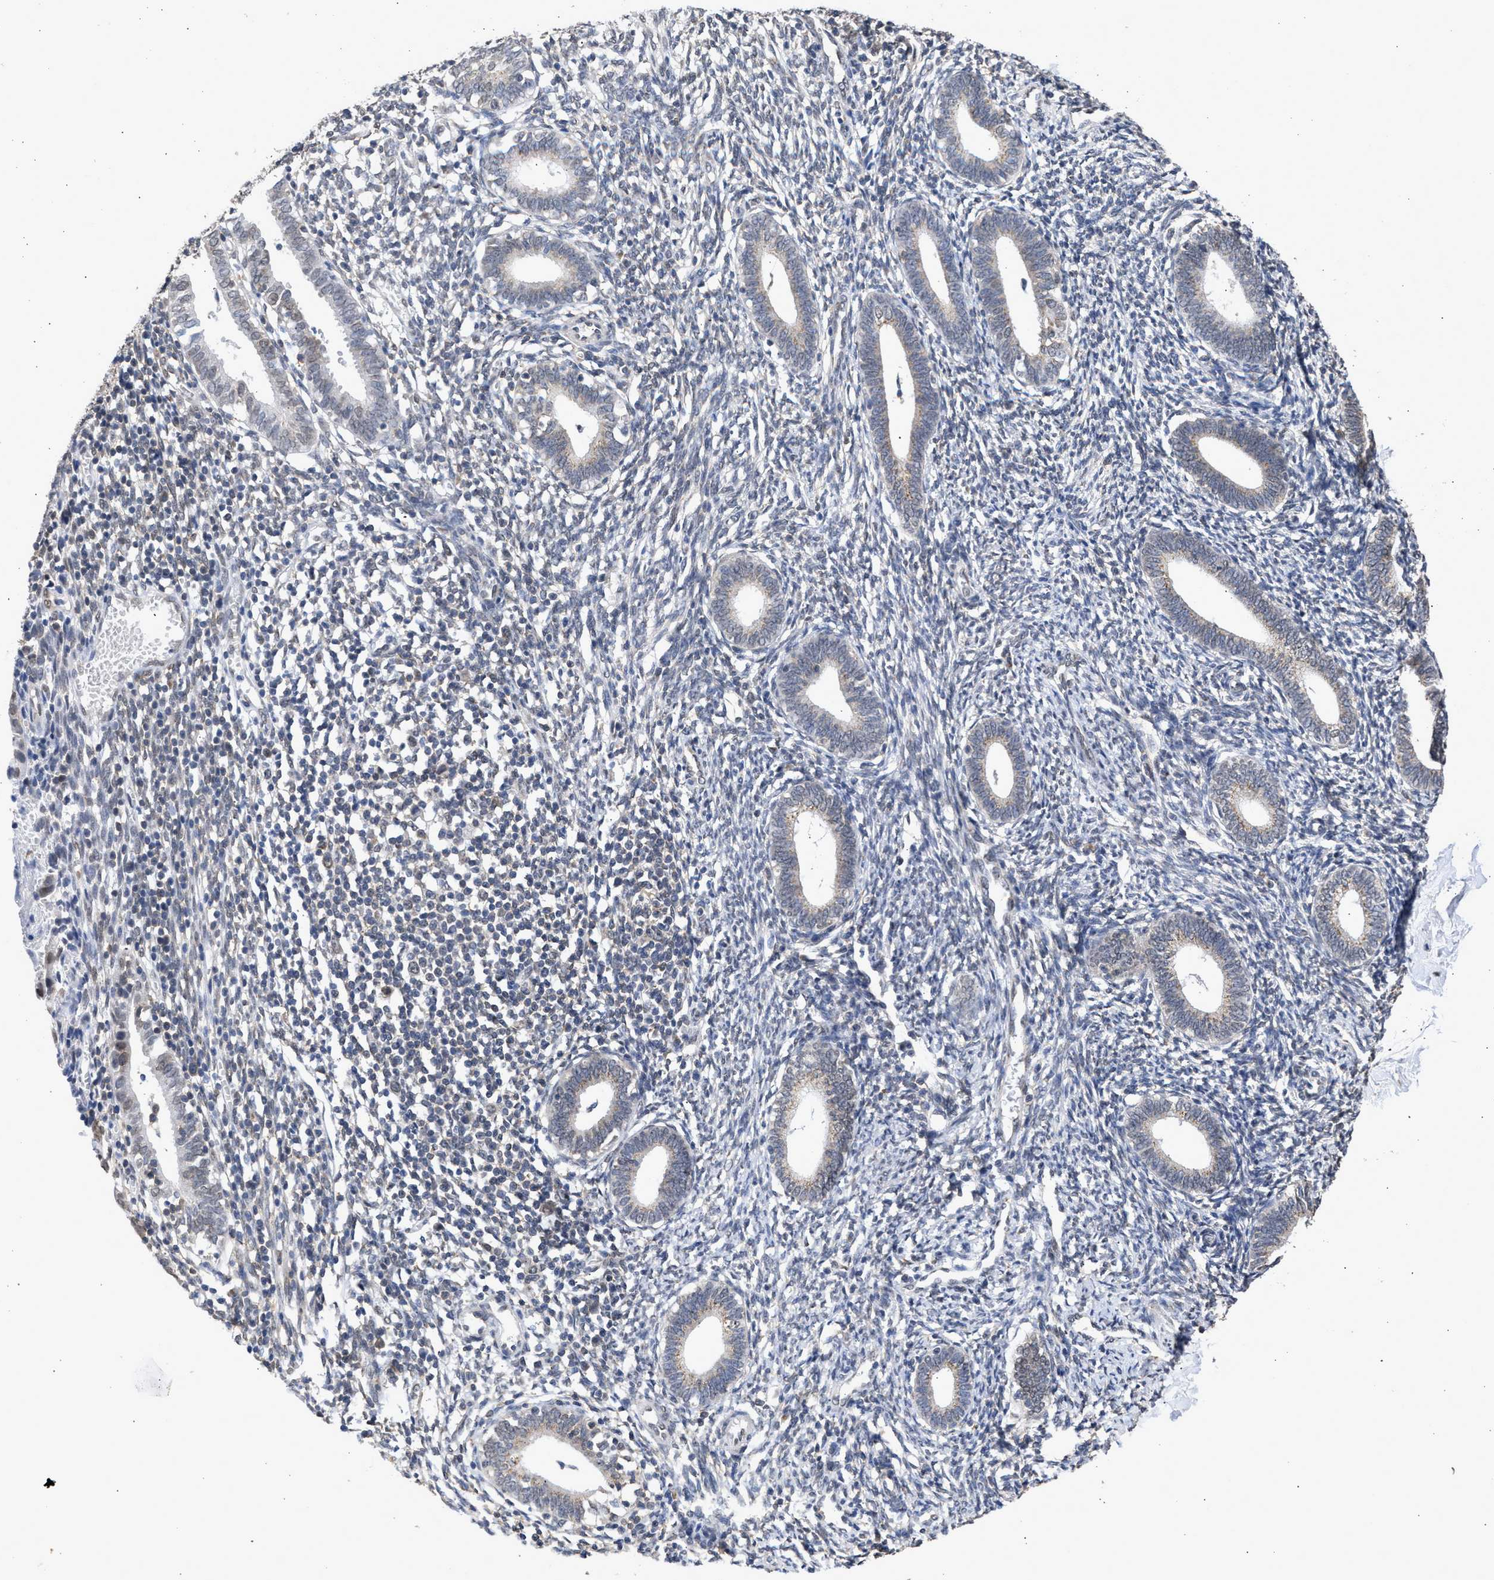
{"staining": {"intensity": "negative", "quantity": "none", "location": "none"}, "tissue": "endometrium", "cell_type": "Cells in endometrial stroma", "image_type": "normal", "snomed": [{"axis": "morphology", "description": "Normal tissue, NOS"}, {"axis": "topography", "description": "Endometrium"}], "caption": "IHC of benign endometrium exhibits no positivity in cells in endometrial stroma.", "gene": "NUP35", "patient": {"sex": "female", "age": 41}}